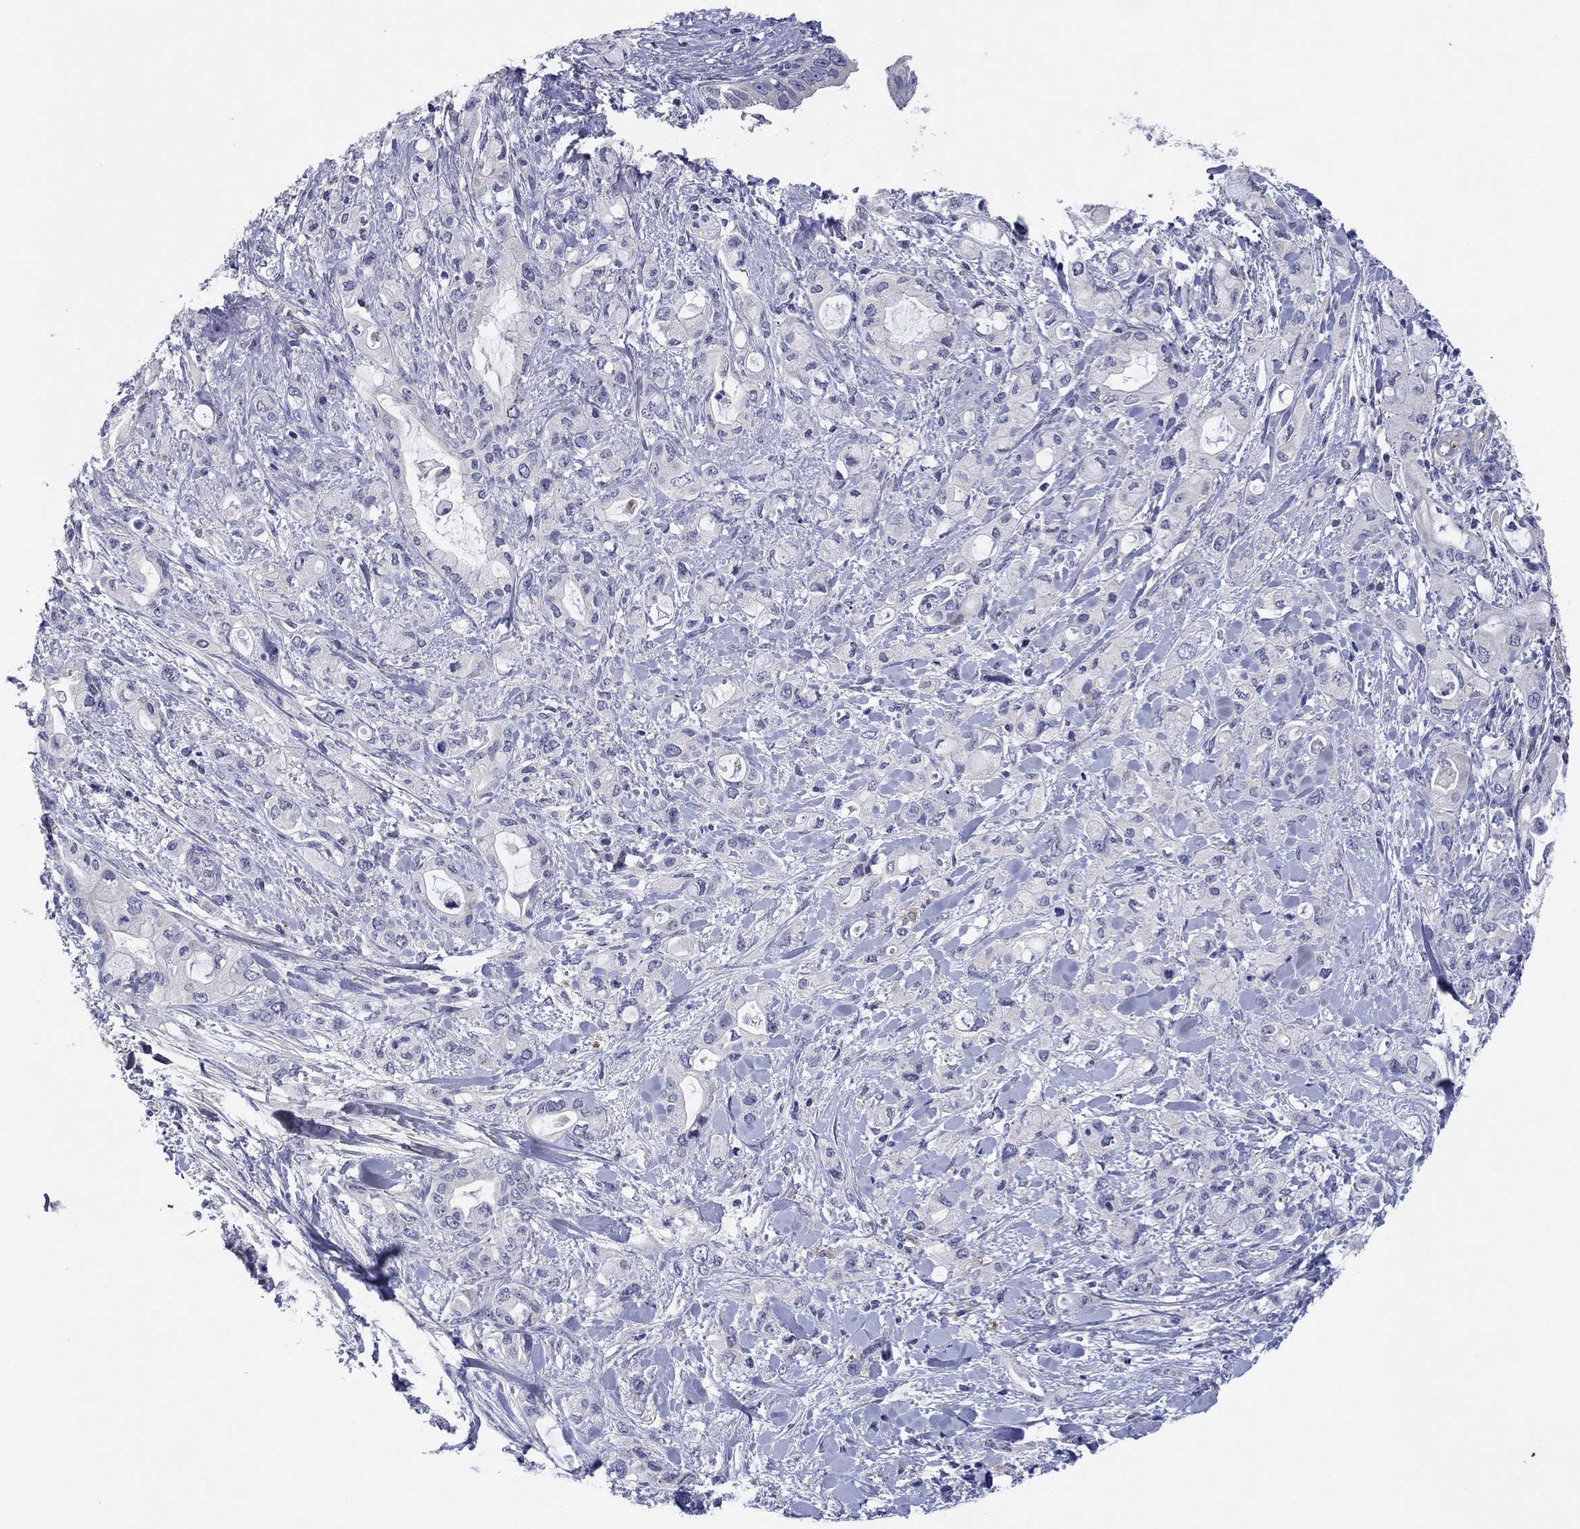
{"staining": {"intensity": "negative", "quantity": "none", "location": "none"}, "tissue": "pancreatic cancer", "cell_type": "Tumor cells", "image_type": "cancer", "snomed": [{"axis": "morphology", "description": "Adenocarcinoma, NOS"}, {"axis": "topography", "description": "Pancreas"}], "caption": "Photomicrograph shows no protein expression in tumor cells of pancreatic cancer tissue.", "gene": "HDC", "patient": {"sex": "female", "age": 56}}